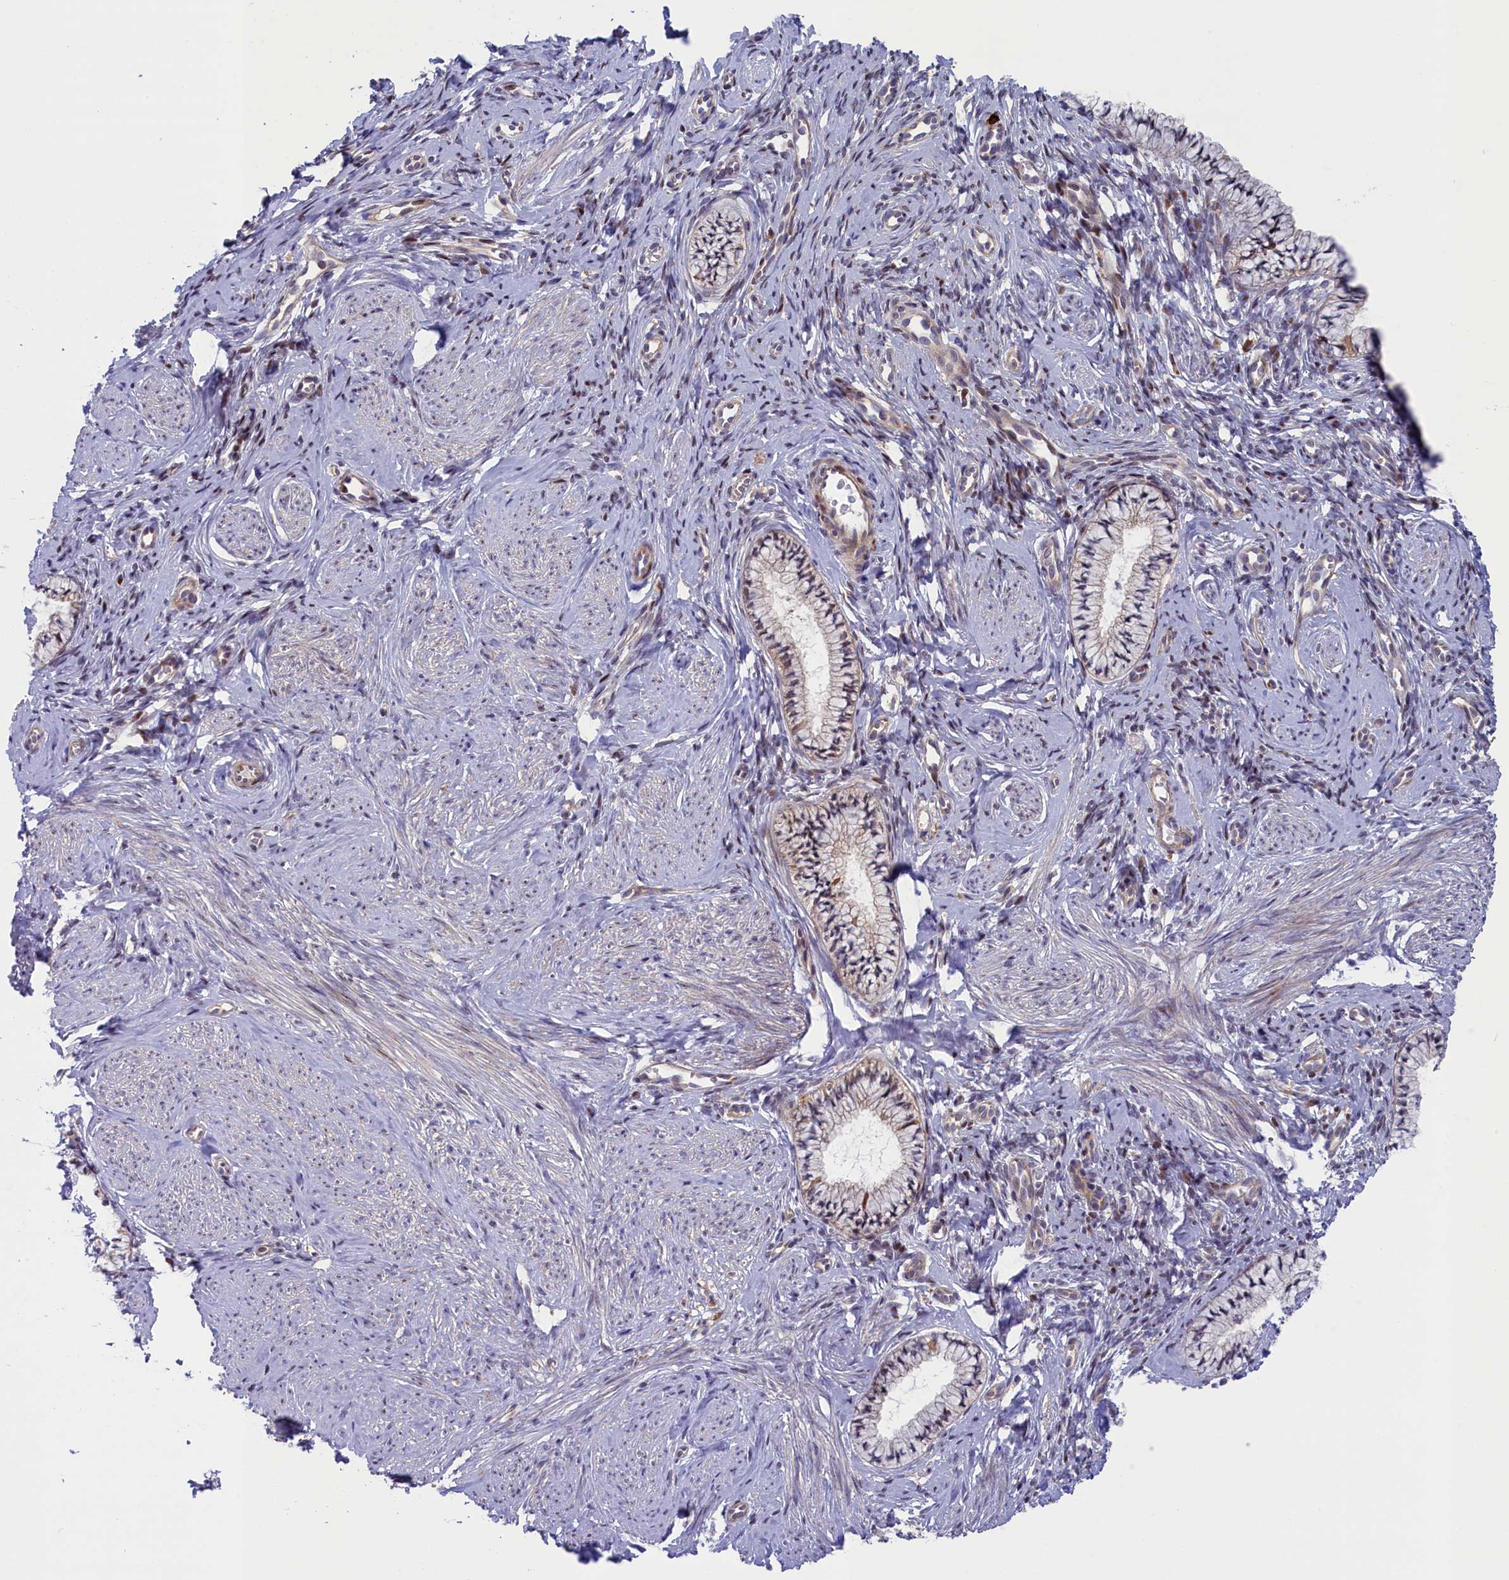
{"staining": {"intensity": "weak", "quantity": ">75%", "location": "cytoplasmic/membranous,nuclear"}, "tissue": "cervix", "cell_type": "Glandular cells", "image_type": "normal", "snomed": [{"axis": "morphology", "description": "Normal tissue, NOS"}, {"axis": "topography", "description": "Cervix"}], "caption": "This photomicrograph exhibits immunohistochemistry staining of normal cervix, with low weak cytoplasmic/membranous,nuclear staining in about >75% of glandular cells.", "gene": "CCL23", "patient": {"sex": "female", "age": 57}}